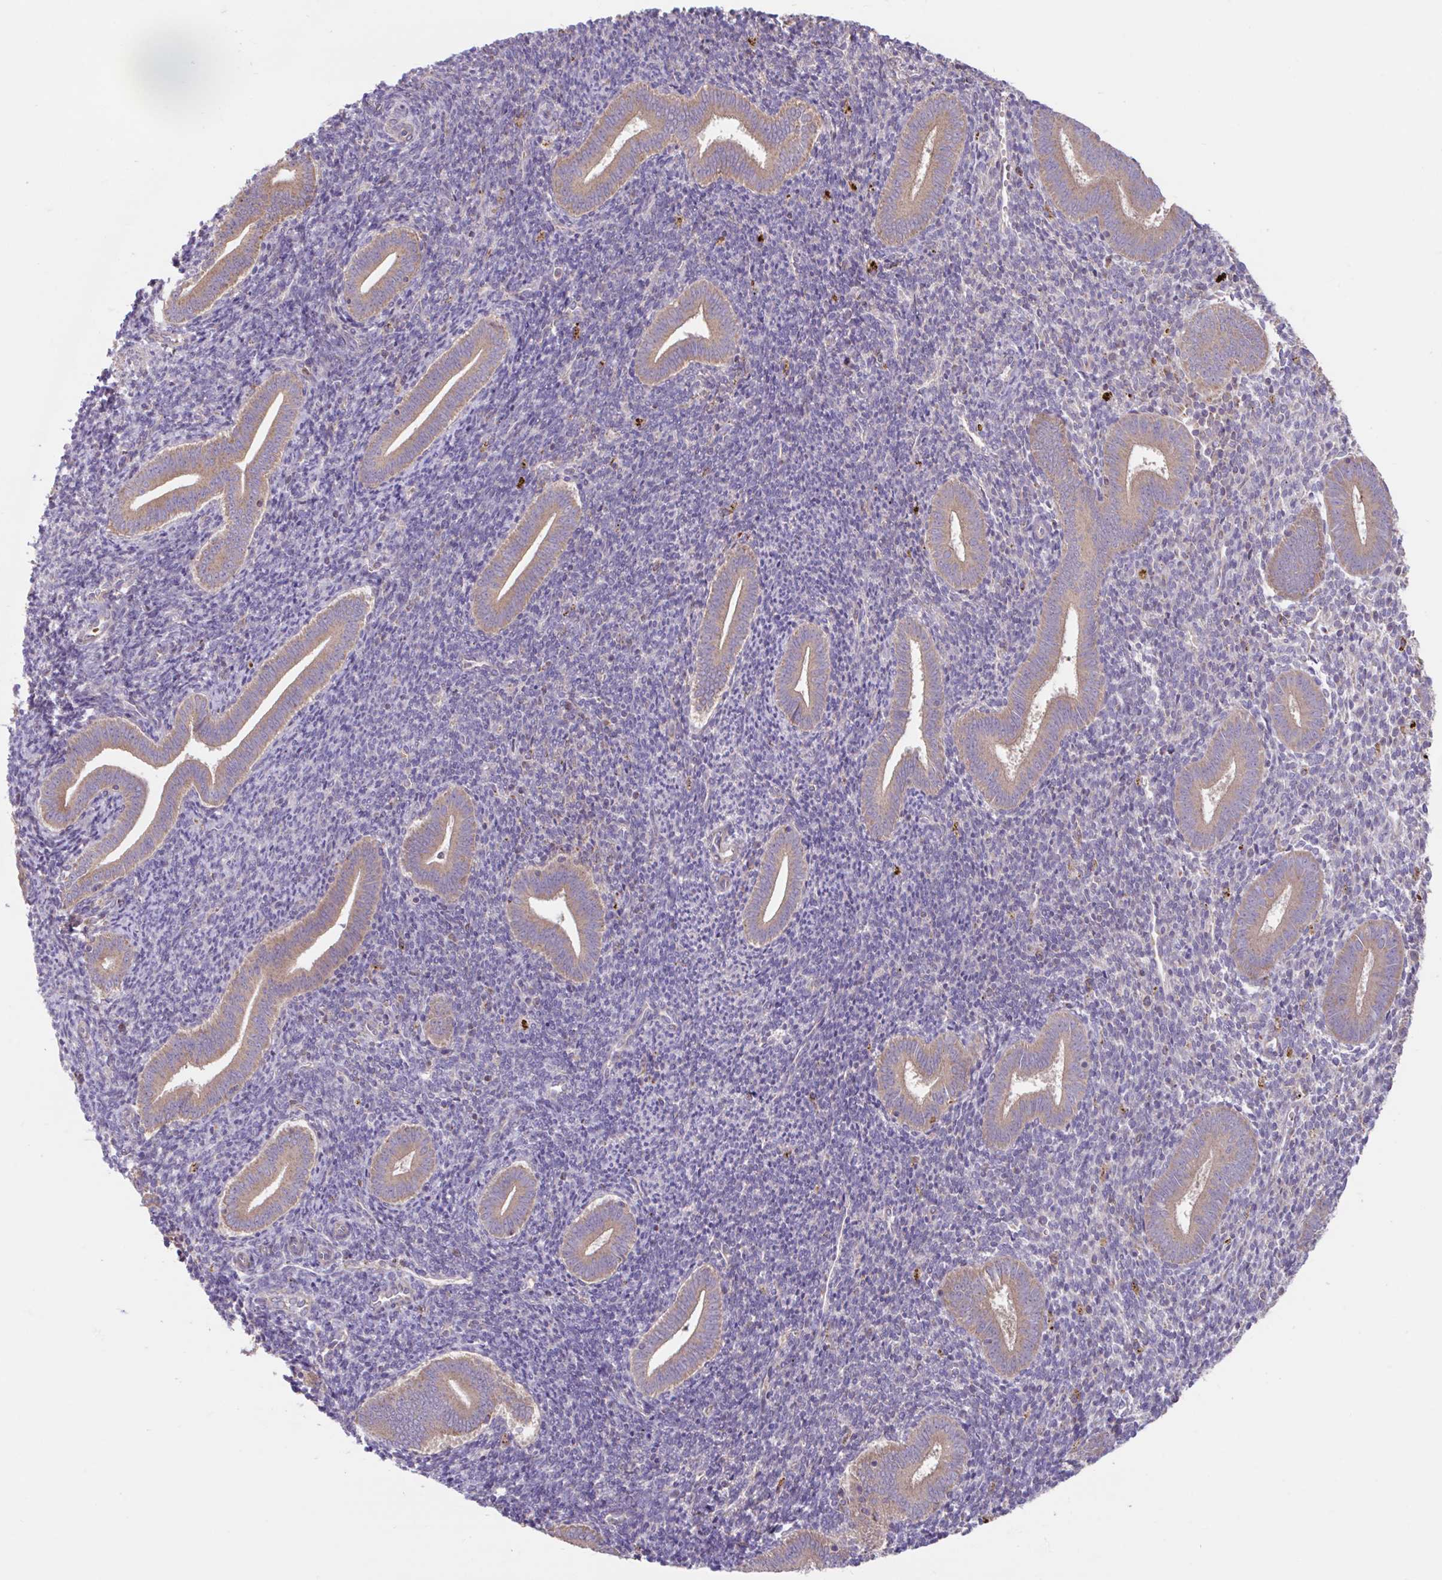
{"staining": {"intensity": "negative", "quantity": "none", "location": "none"}, "tissue": "endometrium", "cell_type": "Cells in endometrial stroma", "image_type": "normal", "snomed": [{"axis": "morphology", "description": "Normal tissue, NOS"}, {"axis": "topography", "description": "Endometrium"}], "caption": "An image of human endometrium is negative for staining in cells in endometrial stroma. (DAB (3,3'-diaminobenzidine) immunohistochemistry (IHC) visualized using brightfield microscopy, high magnification).", "gene": "RALBP1", "patient": {"sex": "female", "age": 25}}